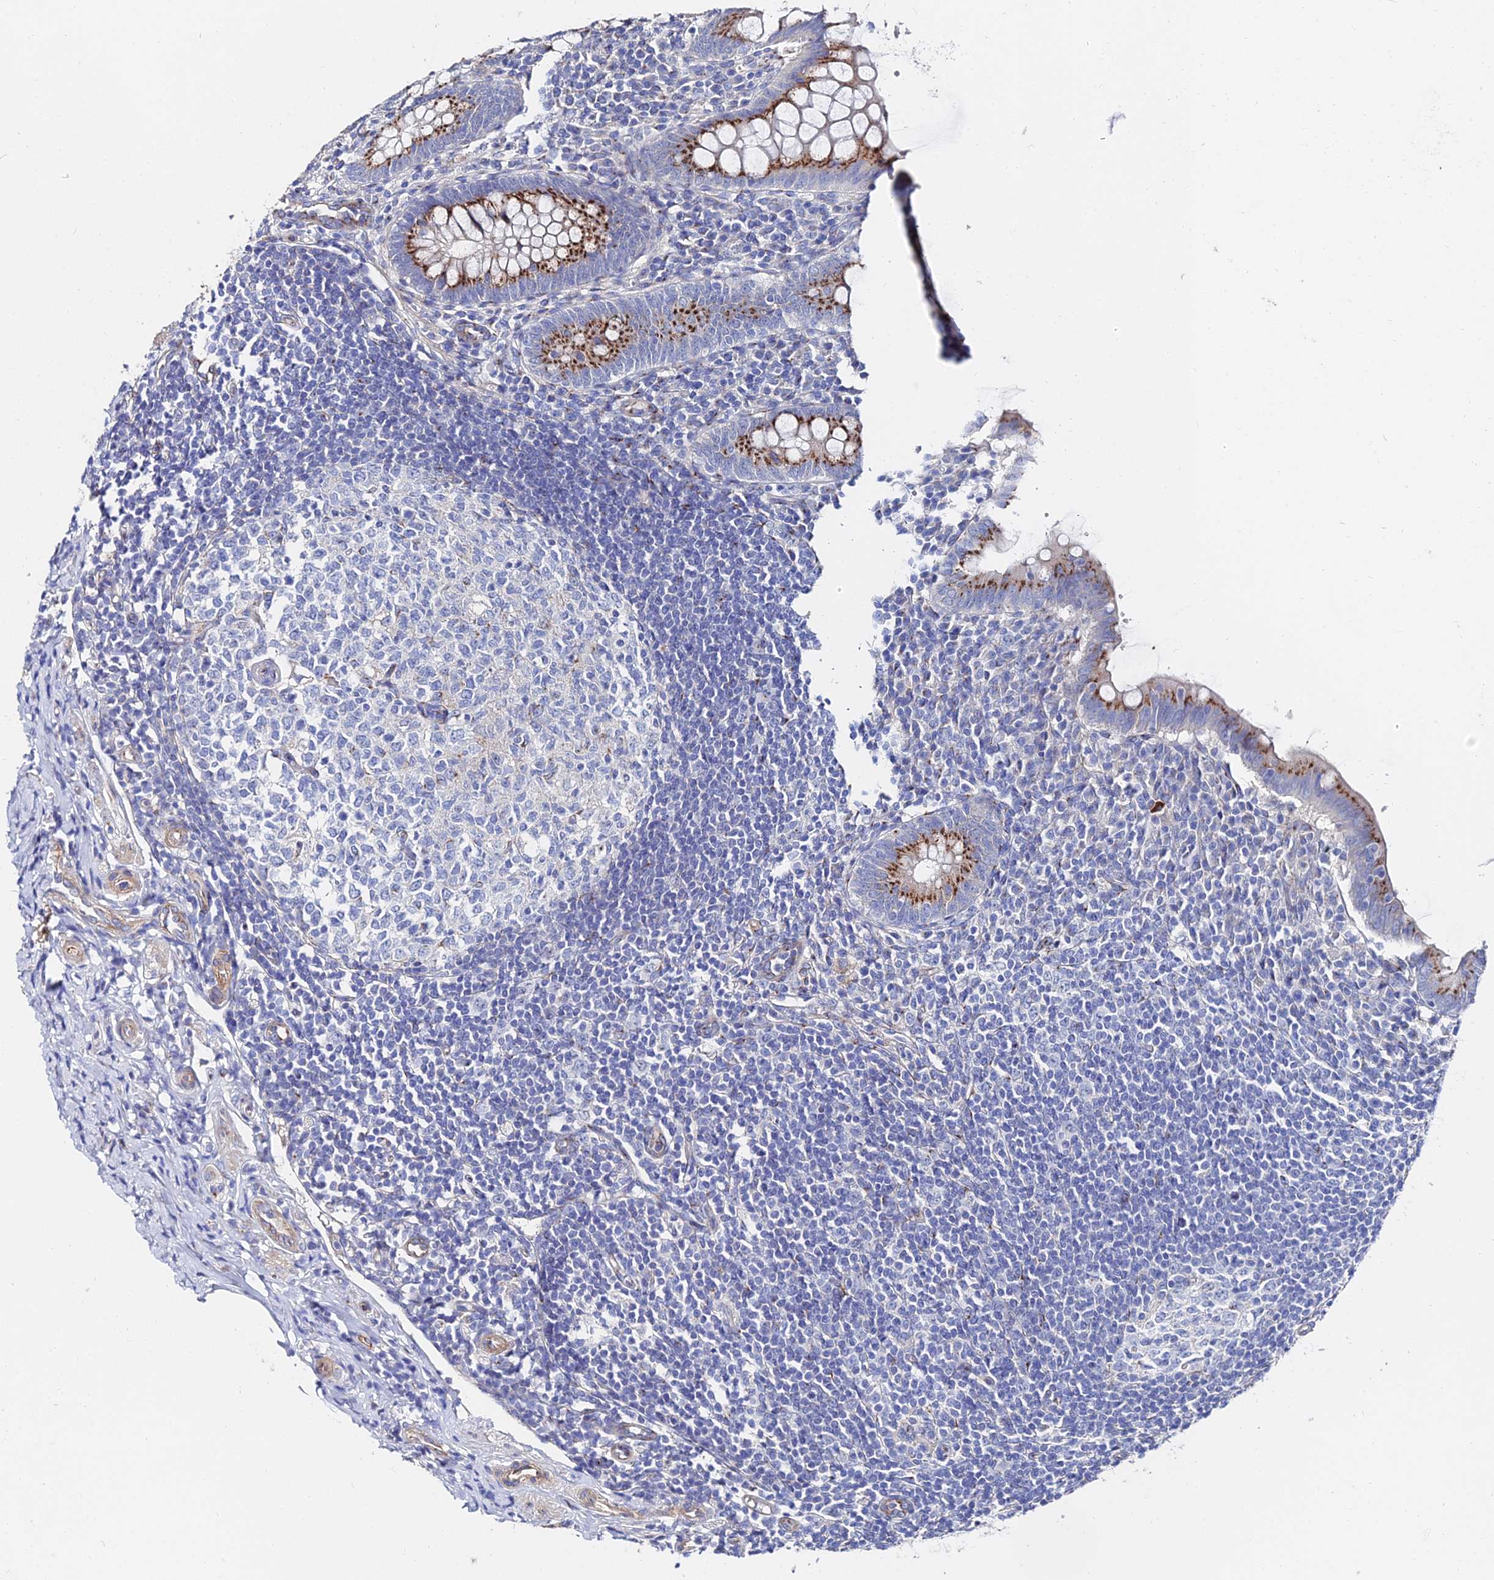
{"staining": {"intensity": "negative", "quantity": "none", "location": "none"}, "tissue": "appendix", "cell_type": "Glandular cells", "image_type": "normal", "snomed": [{"axis": "morphology", "description": "Normal tissue, NOS"}, {"axis": "topography", "description": "Appendix"}], "caption": "Immunohistochemistry image of benign appendix: appendix stained with DAB demonstrates no significant protein staining in glandular cells.", "gene": "BORCS8", "patient": {"sex": "female", "age": 33}}